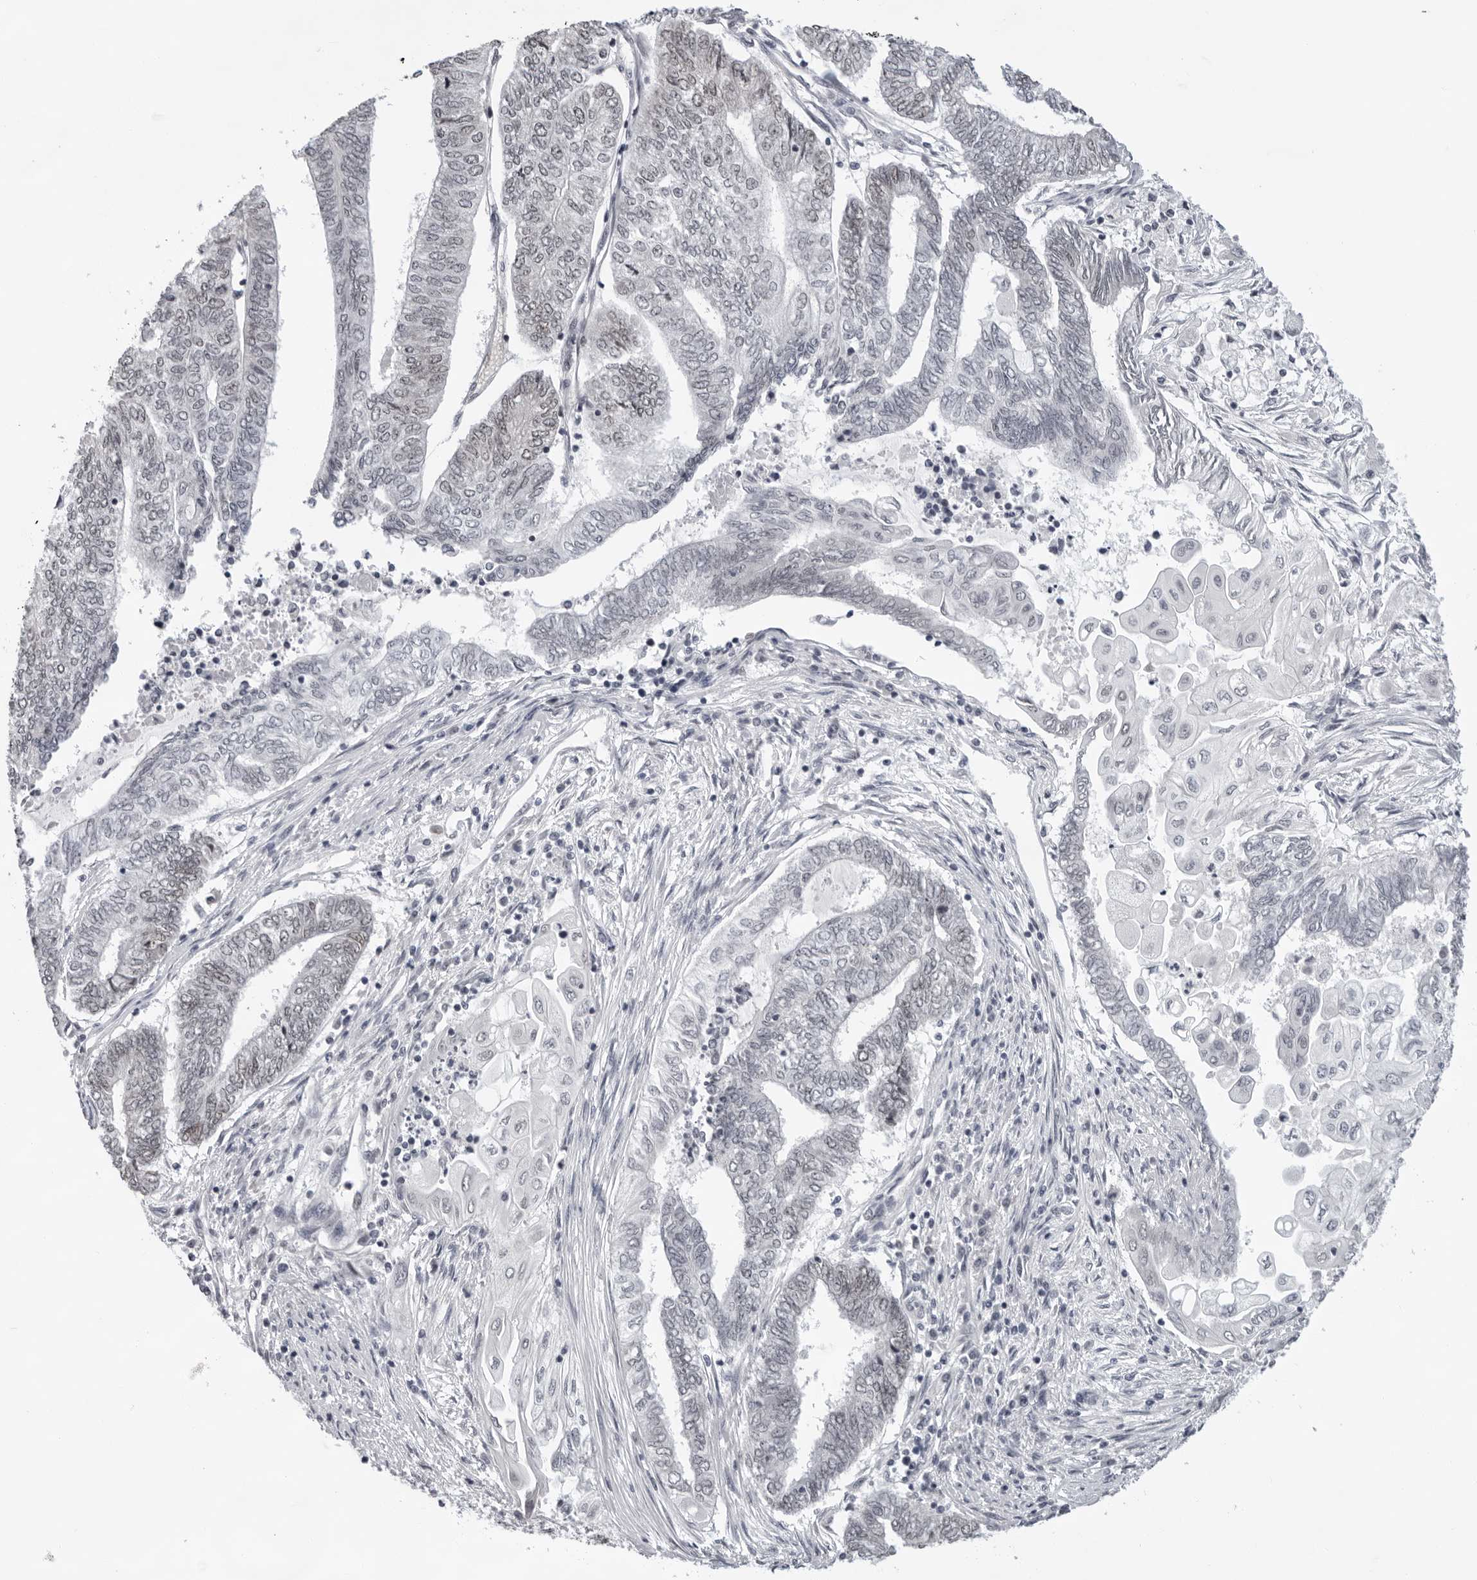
{"staining": {"intensity": "weak", "quantity": "<25%", "location": "nuclear"}, "tissue": "endometrial cancer", "cell_type": "Tumor cells", "image_type": "cancer", "snomed": [{"axis": "morphology", "description": "Adenocarcinoma, NOS"}, {"axis": "topography", "description": "Uterus"}, {"axis": "topography", "description": "Endometrium"}], "caption": "Photomicrograph shows no significant protein expression in tumor cells of endometrial cancer. Brightfield microscopy of IHC stained with DAB (3,3'-diaminobenzidine) (brown) and hematoxylin (blue), captured at high magnification.", "gene": "USP1", "patient": {"sex": "female", "age": 70}}